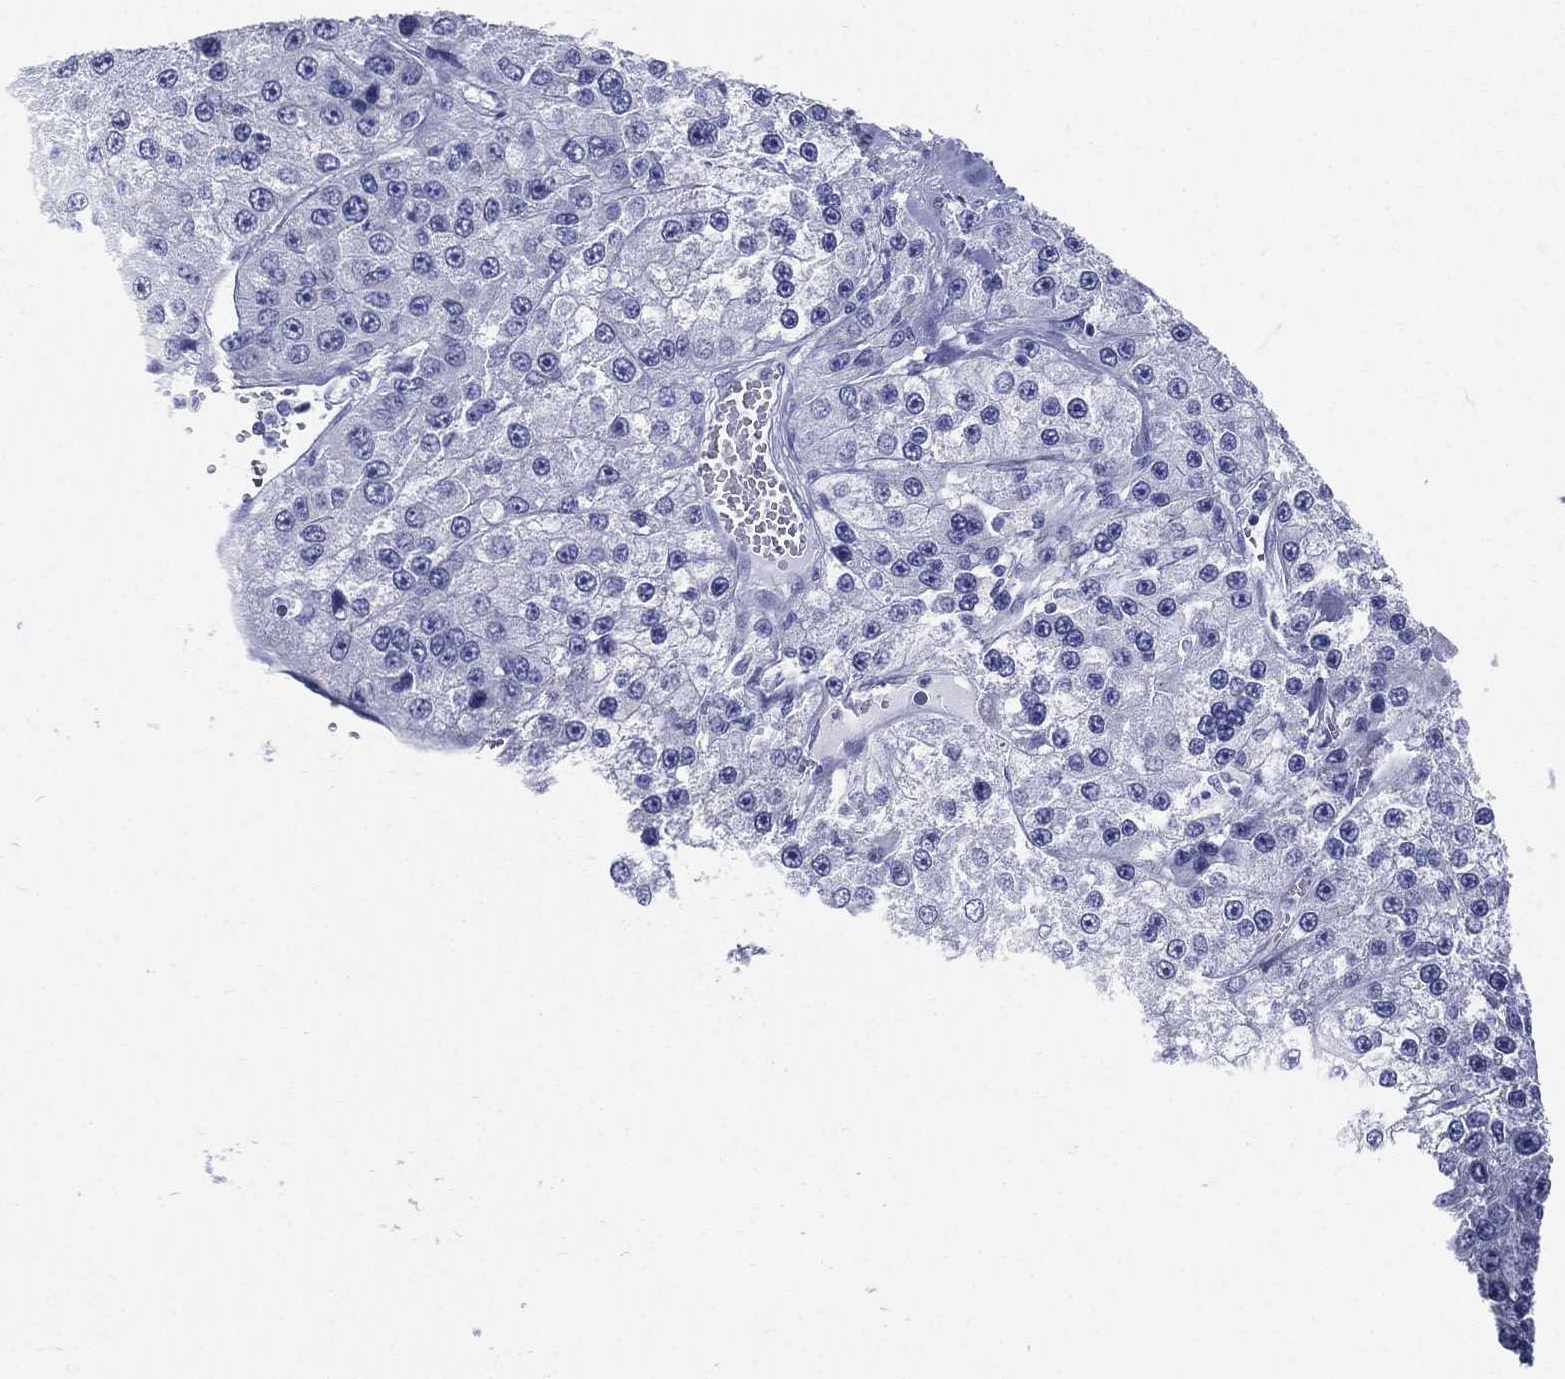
{"staining": {"intensity": "negative", "quantity": "none", "location": "none"}, "tissue": "liver cancer", "cell_type": "Tumor cells", "image_type": "cancer", "snomed": [{"axis": "morphology", "description": "Carcinoma, Hepatocellular, NOS"}, {"axis": "topography", "description": "Liver"}], "caption": "High power microscopy micrograph of an IHC histopathology image of liver hepatocellular carcinoma, revealing no significant expression in tumor cells.", "gene": "RSPH4A", "patient": {"sex": "female", "age": 73}}